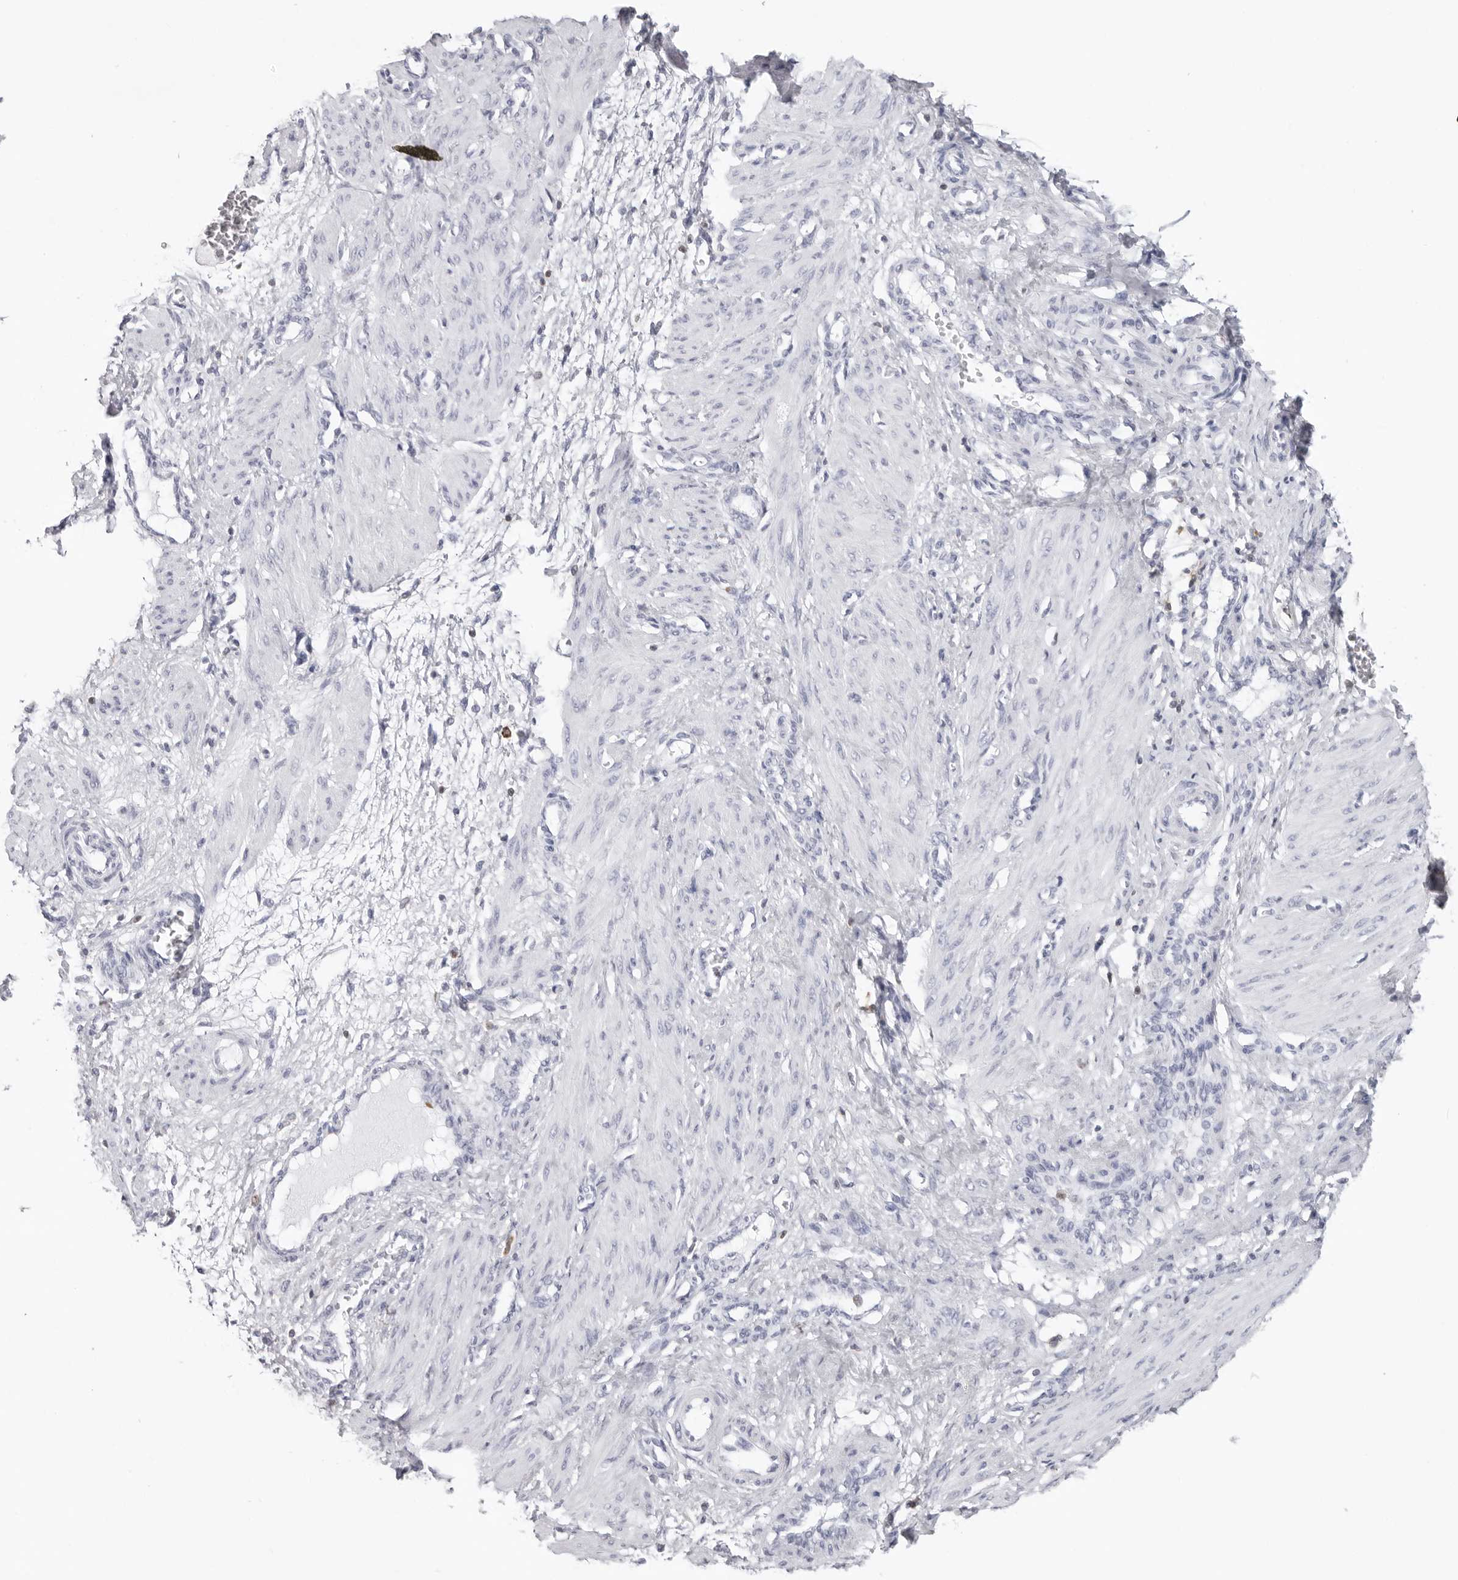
{"staining": {"intensity": "negative", "quantity": "none", "location": "none"}, "tissue": "smooth muscle", "cell_type": "Smooth muscle cells", "image_type": "normal", "snomed": [{"axis": "morphology", "description": "Normal tissue, NOS"}, {"axis": "topography", "description": "Endometrium"}], "caption": "Immunohistochemistry (IHC) image of normal human smooth muscle stained for a protein (brown), which displays no staining in smooth muscle cells. Nuclei are stained in blue.", "gene": "FMNL1", "patient": {"sex": "female", "age": 33}}